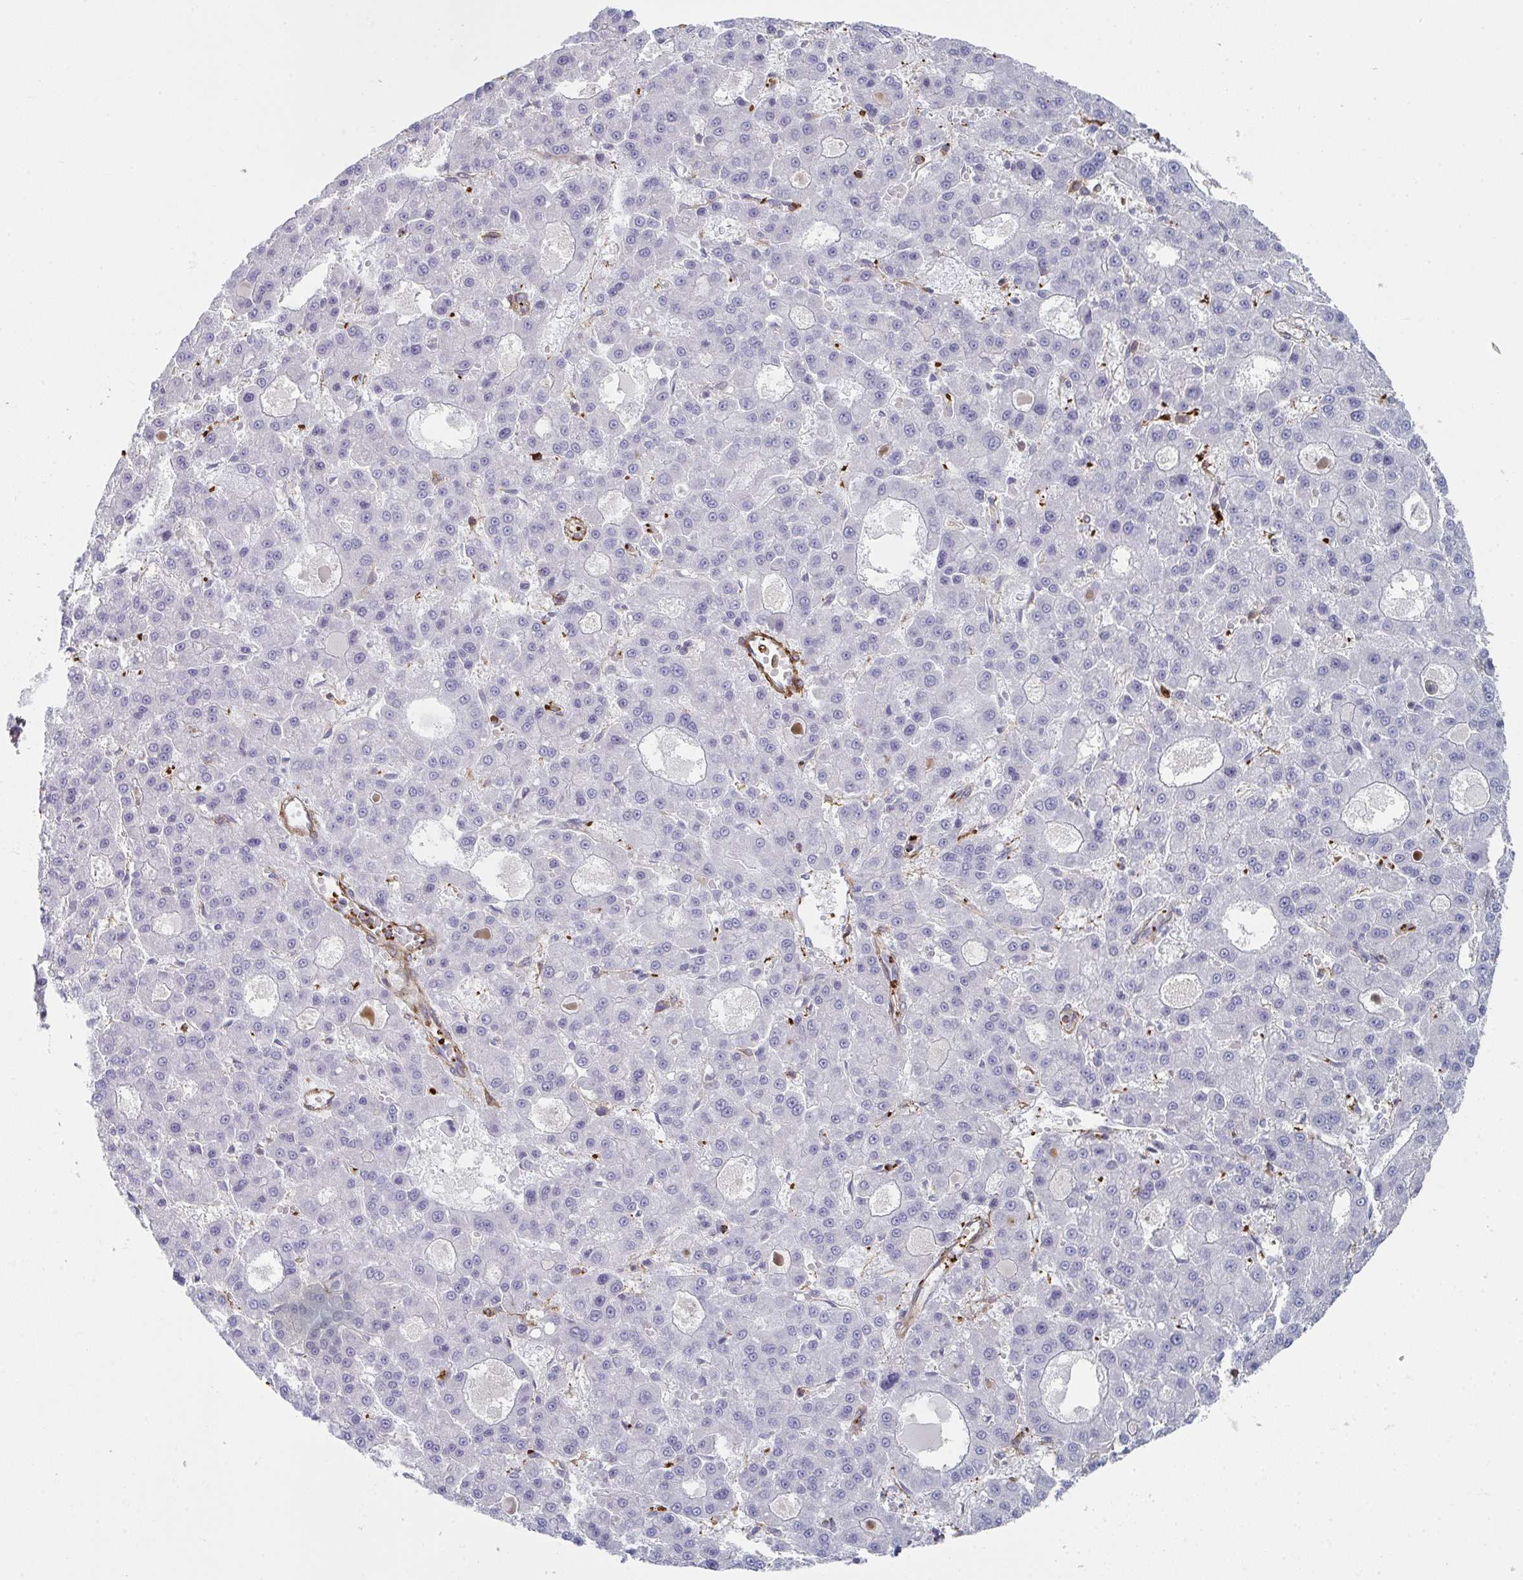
{"staining": {"intensity": "negative", "quantity": "none", "location": "none"}, "tissue": "liver cancer", "cell_type": "Tumor cells", "image_type": "cancer", "snomed": [{"axis": "morphology", "description": "Carcinoma, Hepatocellular, NOS"}, {"axis": "topography", "description": "Liver"}], "caption": "An IHC photomicrograph of liver hepatocellular carcinoma is shown. There is no staining in tumor cells of liver hepatocellular carcinoma. Nuclei are stained in blue.", "gene": "NEURL4", "patient": {"sex": "male", "age": 70}}